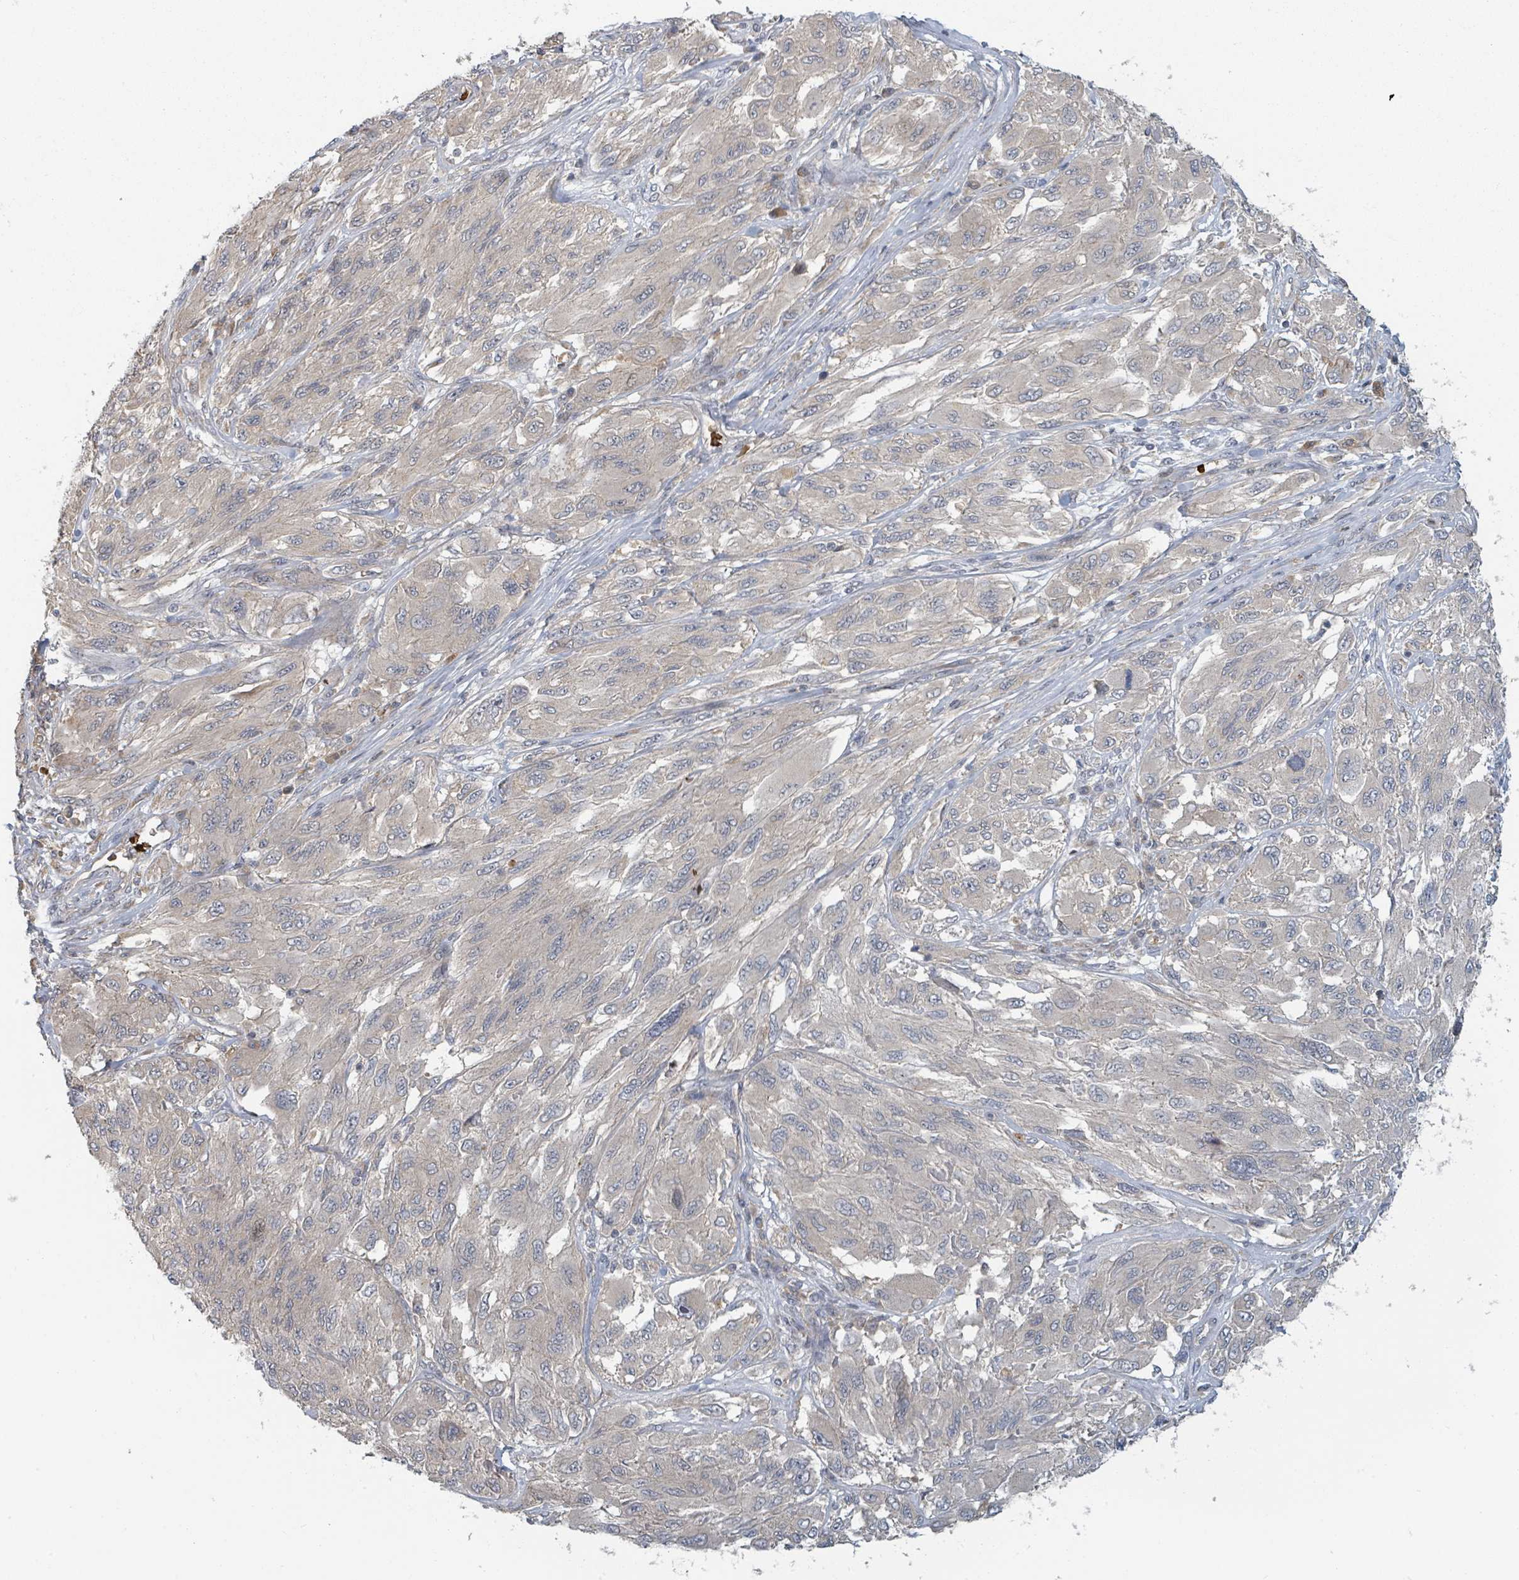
{"staining": {"intensity": "negative", "quantity": "none", "location": "none"}, "tissue": "melanoma", "cell_type": "Tumor cells", "image_type": "cancer", "snomed": [{"axis": "morphology", "description": "Malignant melanoma, NOS"}, {"axis": "topography", "description": "Skin"}], "caption": "DAB (3,3'-diaminobenzidine) immunohistochemical staining of human melanoma exhibits no significant expression in tumor cells.", "gene": "TRPC4AP", "patient": {"sex": "female", "age": 91}}